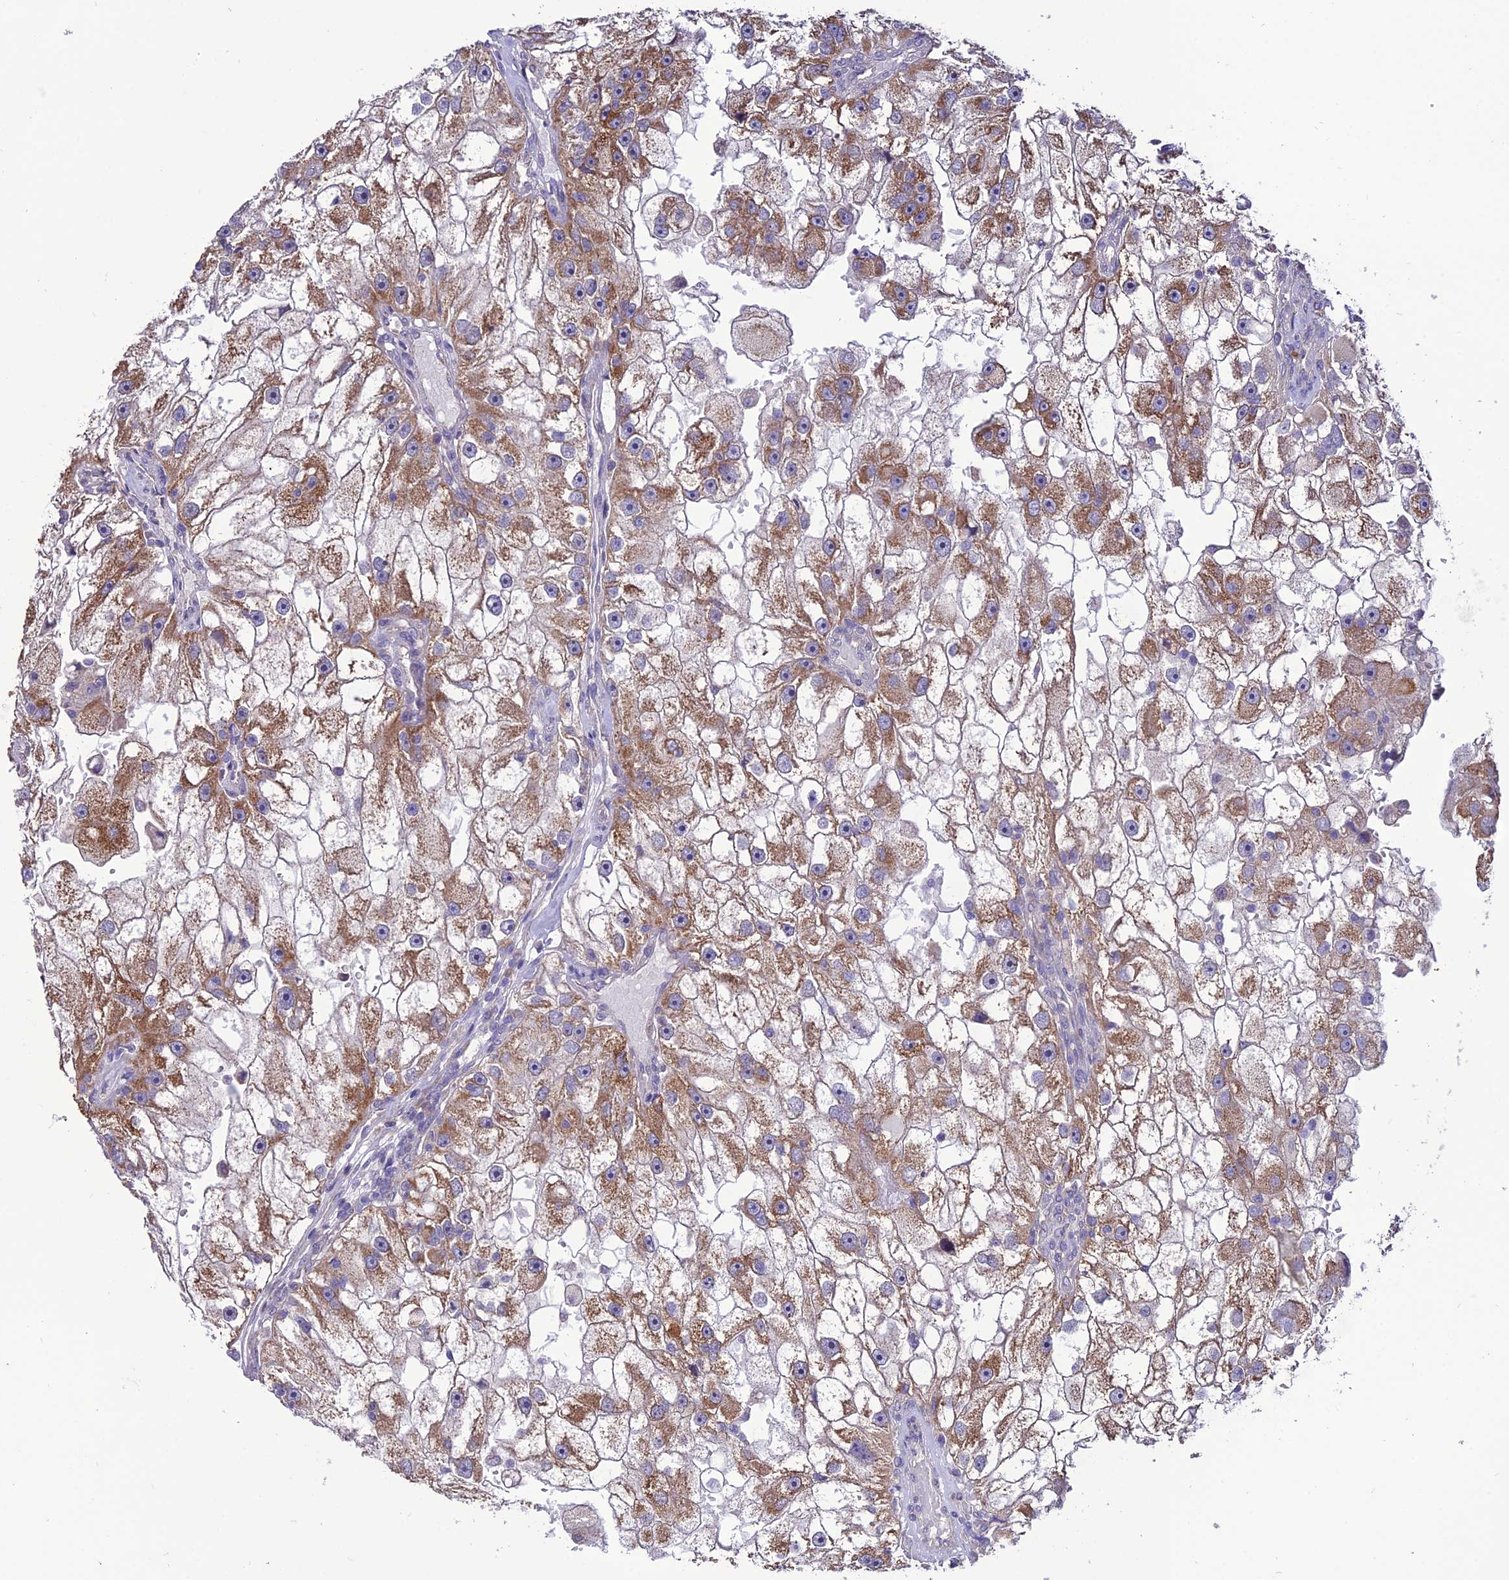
{"staining": {"intensity": "moderate", "quantity": "25%-75%", "location": "cytoplasmic/membranous"}, "tissue": "renal cancer", "cell_type": "Tumor cells", "image_type": "cancer", "snomed": [{"axis": "morphology", "description": "Adenocarcinoma, NOS"}, {"axis": "topography", "description": "Kidney"}], "caption": "Renal cancer (adenocarcinoma) stained with DAB immunohistochemistry exhibits medium levels of moderate cytoplasmic/membranous expression in about 25%-75% of tumor cells. Nuclei are stained in blue.", "gene": "HOGA1", "patient": {"sex": "male", "age": 63}}